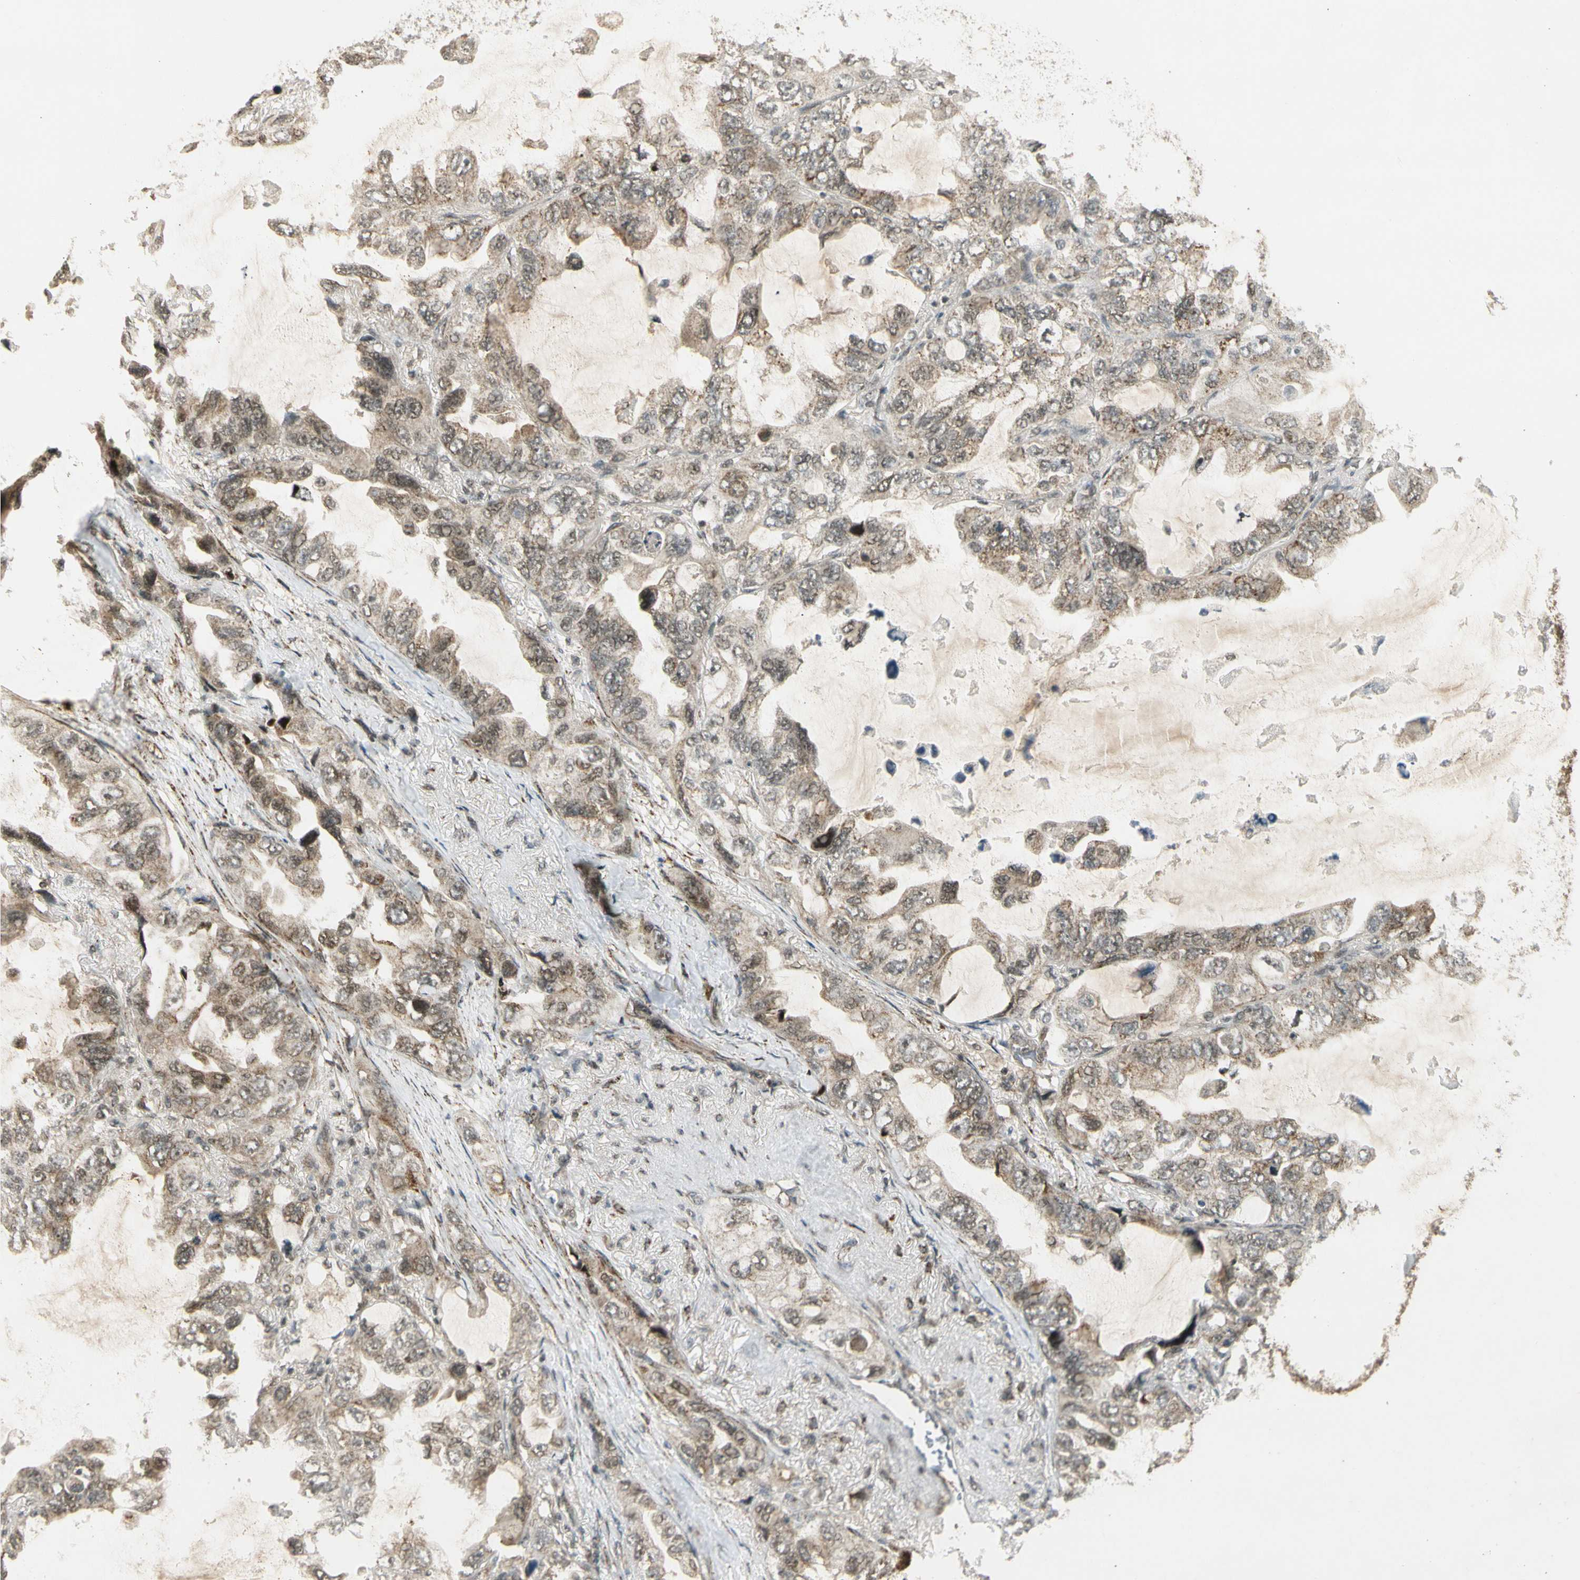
{"staining": {"intensity": "weak", "quantity": "25%-75%", "location": "cytoplasmic/membranous"}, "tissue": "lung cancer", "cell_type": "Tumor cells", "image_type": "cancer", "snomed": [{"axis": "morphology", "description": "Squamous cell carcinoma, NOS"}, {"axis": "topography", "description": "Lung"}], "caption": "Lung squamous cell carcinoma stained with a brown dye demonstrates weak cytoplasmic/membranous positive staining in approximately 25%-75% of tumor cells.", "gene": "ZNF135", "patient": {"sex": "female", "age": 73}}